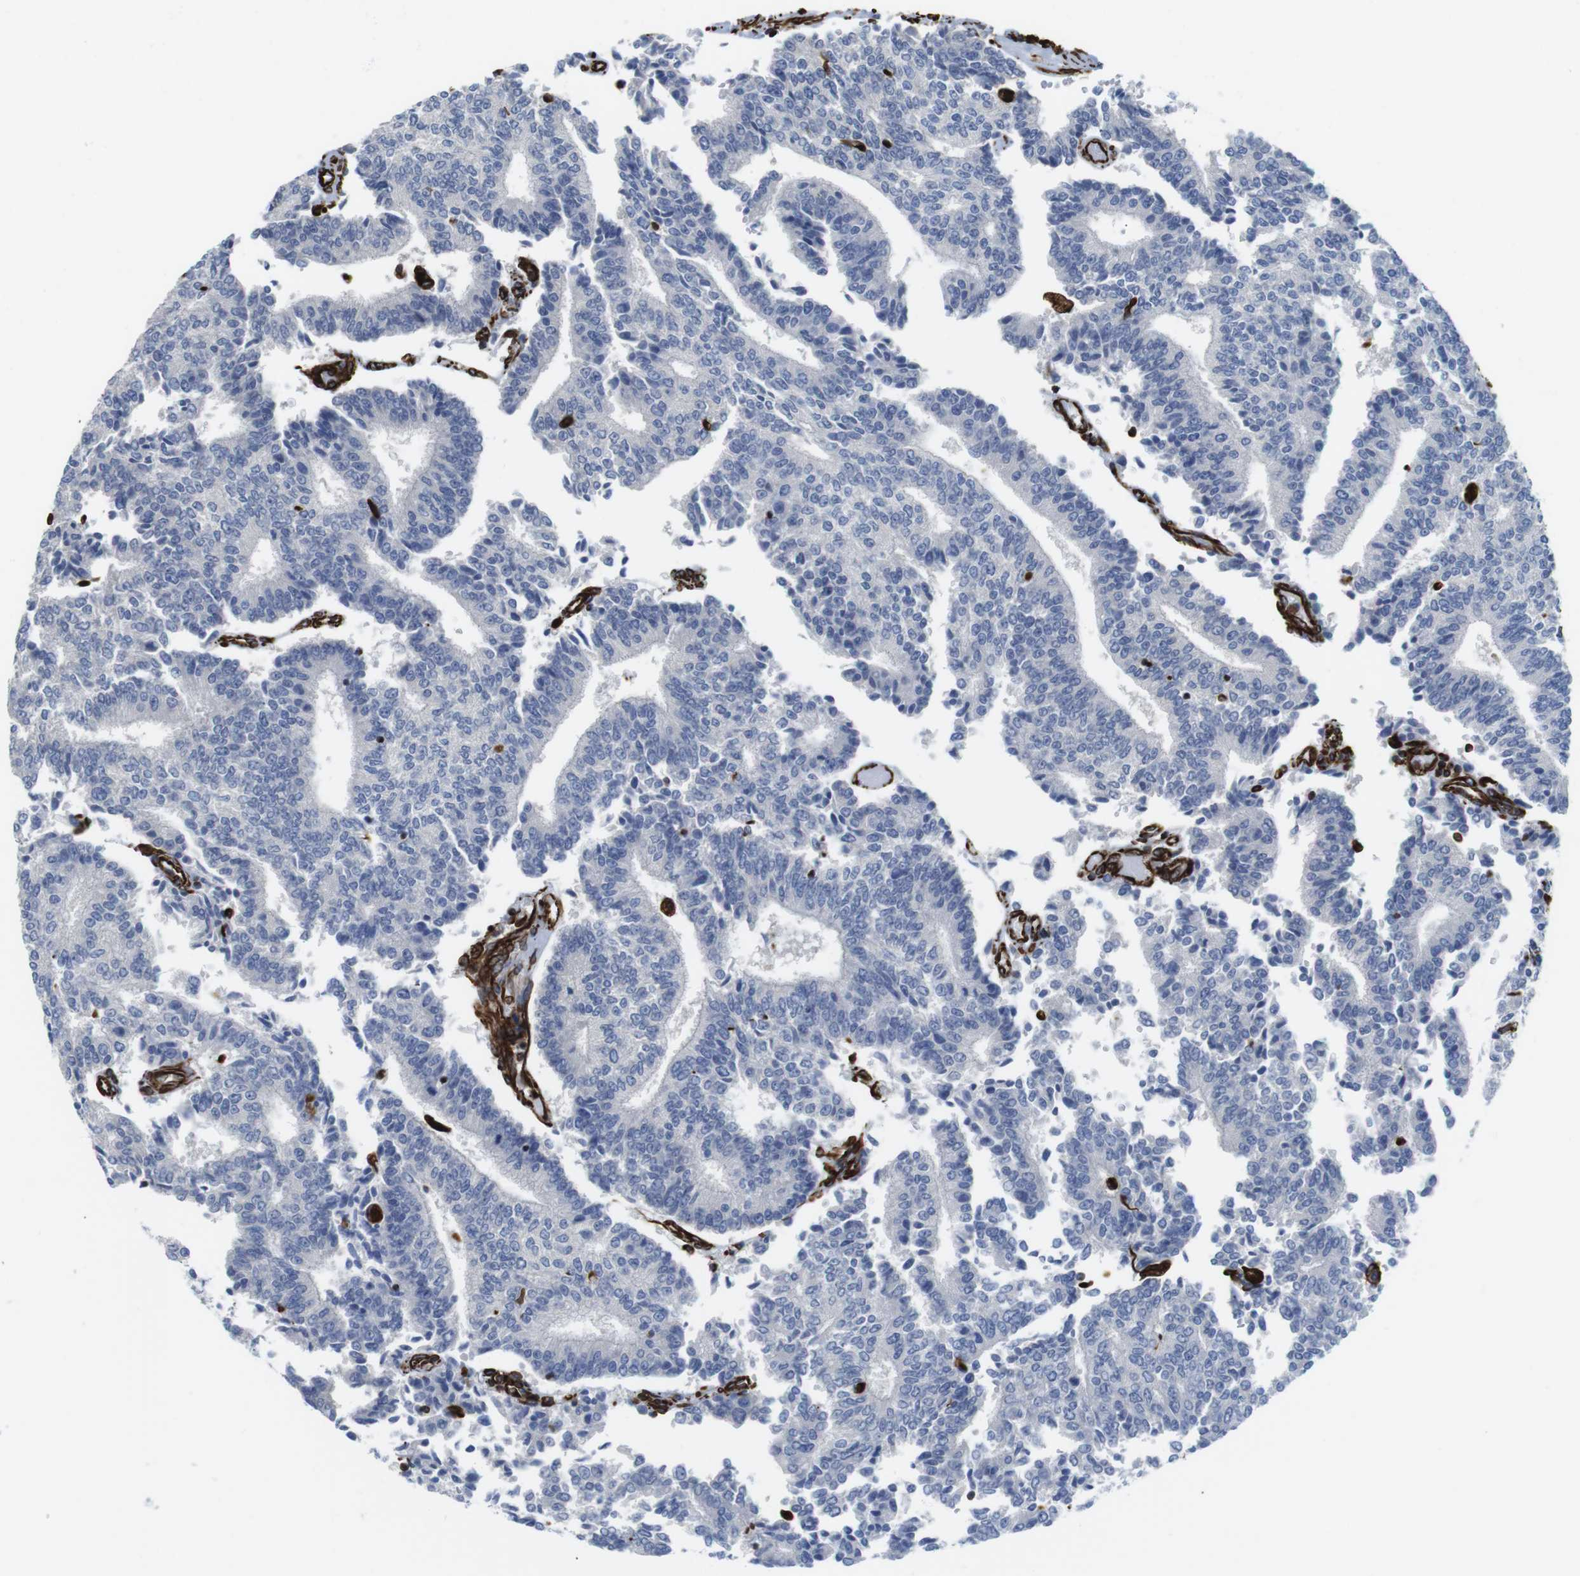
{"staining": {"intensity": "negative", "quantity": "none", "location": "none"}, "tissue": "prostate cancer", "cell_type": "Tumor cells", "image_type": "cancer", "snomed": [{"axis": "morphology", "description": "Normal tissue, NOS"}, {"axis": "morphology", "description": "Adenocarcinoma, High grade"}, {"axis": "topography", "description": "Prostate"}, {"axis": "topography", "description": "Seminal veicle"}], "caption": "There is no significant staining in tumor cells of adenocarcinoma (high-grade) (prostate).", "gene": "RALGPS1", "patient": {"sex": "male", "age": 55}}